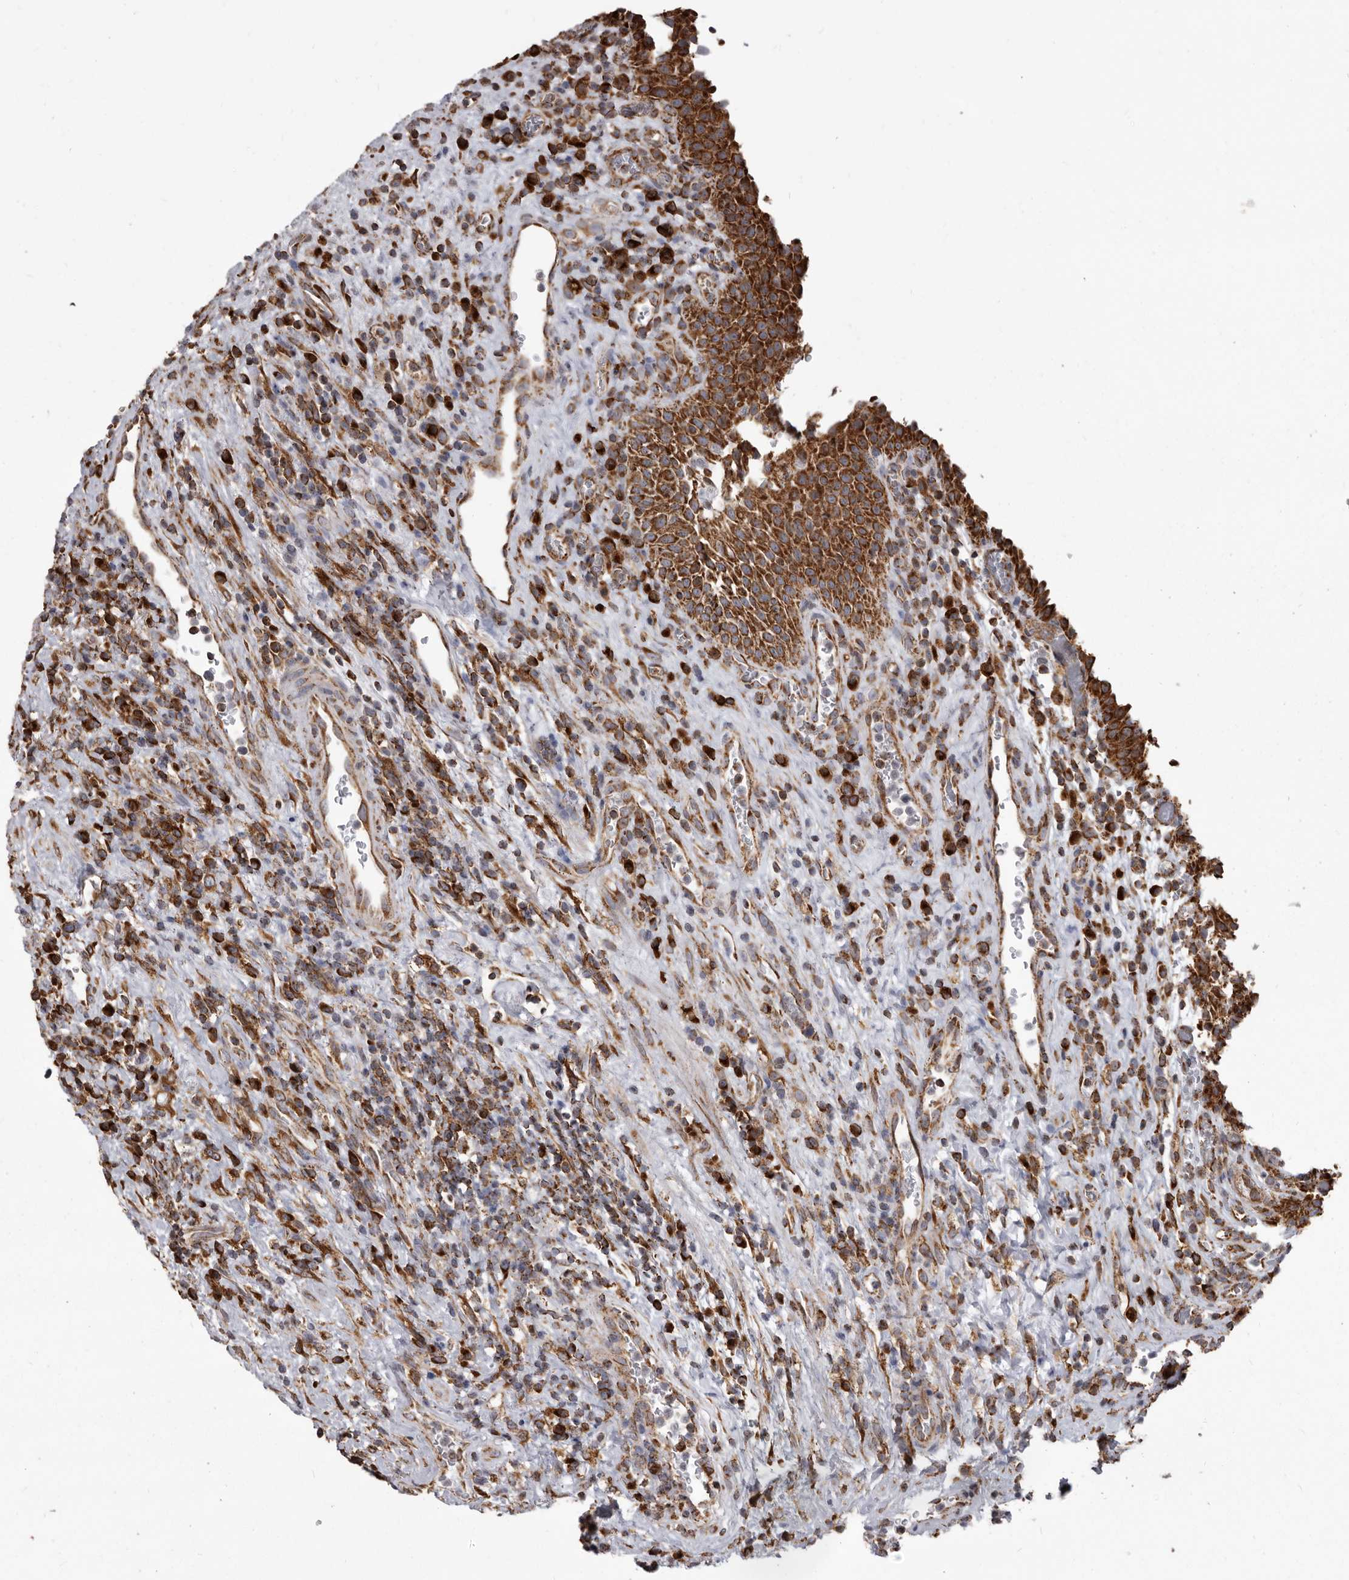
{"staining": {"intensity": "strong", "quantity": ">75%", "location": "cytoplasmic/membranous"}, "tissue": "urinary bladder", "cell_type": "Urothelial cells", "image_type": "normal", "snomed": [{"axis": "morphology", "description": "Normal tissue, NOS"}, {"axis": "morphology", "description": "Inflammation, NOS"}, {"axis": "topography", "description": "Urinary bladder"}], "caption": "IHC of normal human urinary bladder reveals high levels of strong cytoplasmic/membranous expression in about >75% of urothelial cells. The staining was performed using DAB to visualize the protein expression in brown, while the nuclei were stained in blue with hematoxylin (Magnification: 20x).", "gene": "CDK5RAP3", "patient": {"sex": "female", "age": 75}}